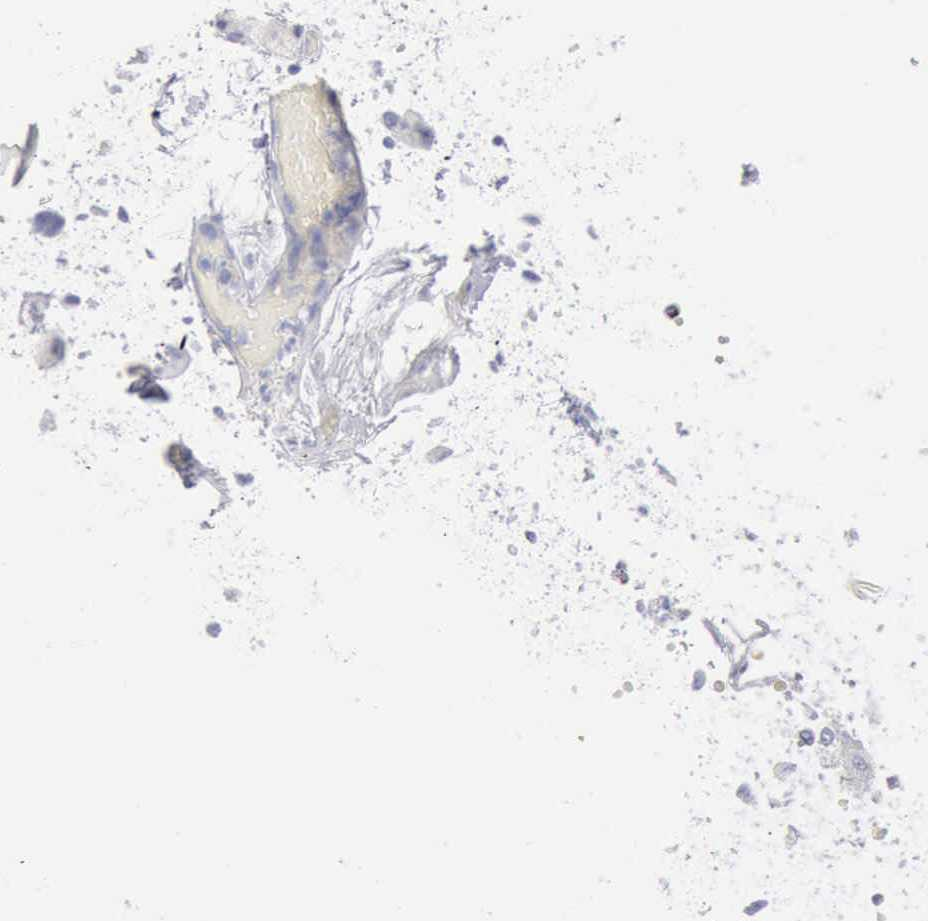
{"staining": {"intensity": "negative", "quantity": "none", "location": "none"}, "tissue": "parathyroid gland", "cell_type": "Glandular cells", "image_type": "normal", "snomed": [{"axis": "morphology", "description": "Normal tissue, NOS"}, {"axis": "topography", "description": "Parathyroid gland"}], "caption": "Immunohistochemistry photomicrograph of unremarkable parathyroid gland stained for a protein (brown), which exhibits no expression in glandular cells.", "gene": "GZMB", "patient": {"sex": "female", "age": 58}}